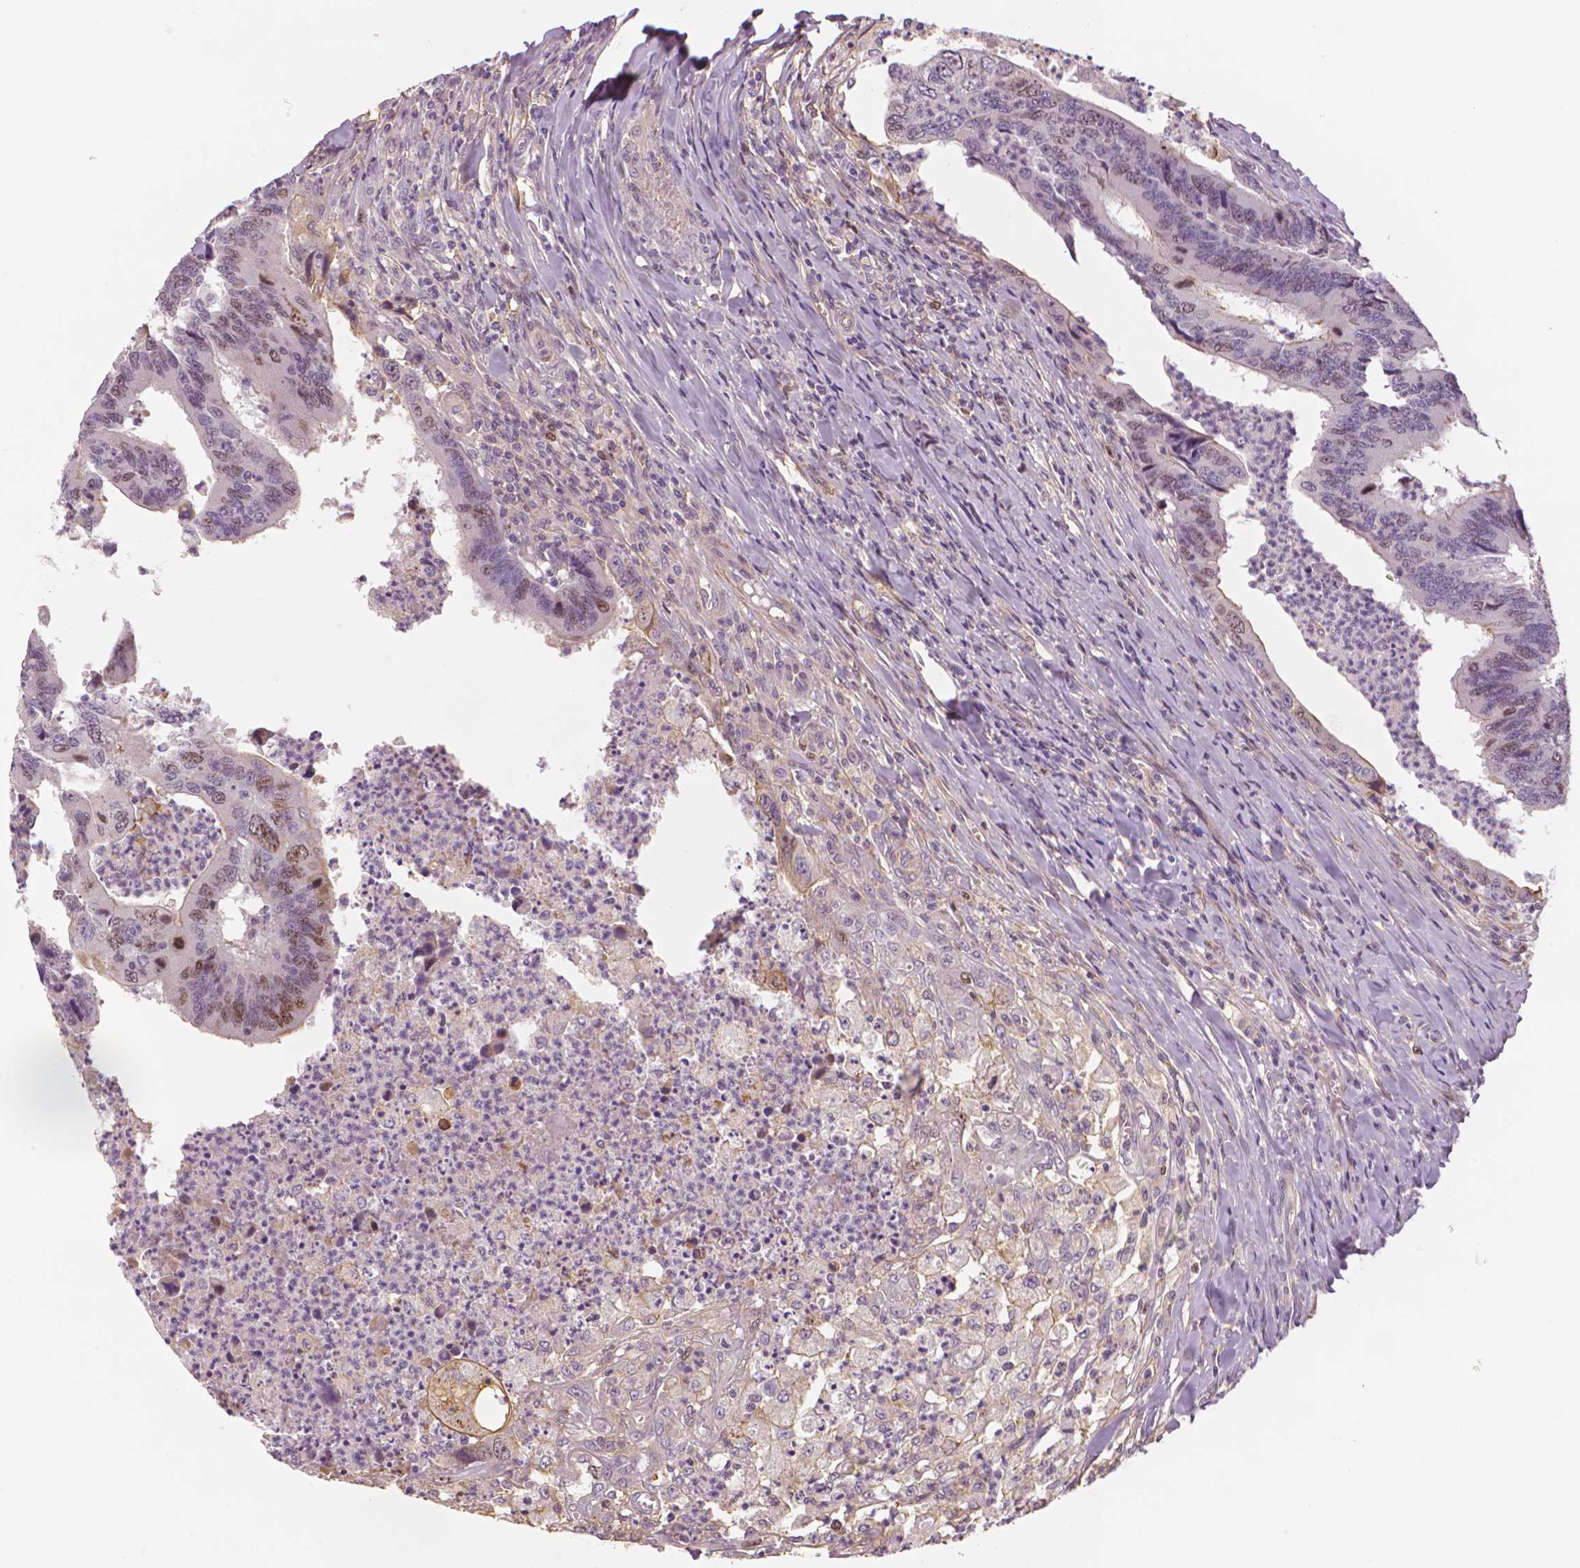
{"staining": {"intensity": "moderate", "quantity": "<25%", "location": "nuclear"}, "tissue": "colorectal cancer", "cell_type": "Tumor cells", "image_type": "cancer", "snomed": [{"axis": "morphology", "description": "Adenocarcinoma, NOS"}, {"axis": "topography", "description": "Colon"}], "caption": "IHC (DAB (3,3'-diaminobenzidine)) staining of human adenocarcinoma (colorectal) exhibits moderate nuclear protein expression in approximately <25% of tumor cells.", "gene": "MKI67", "patient": {"sex": "female", "age": 67}}